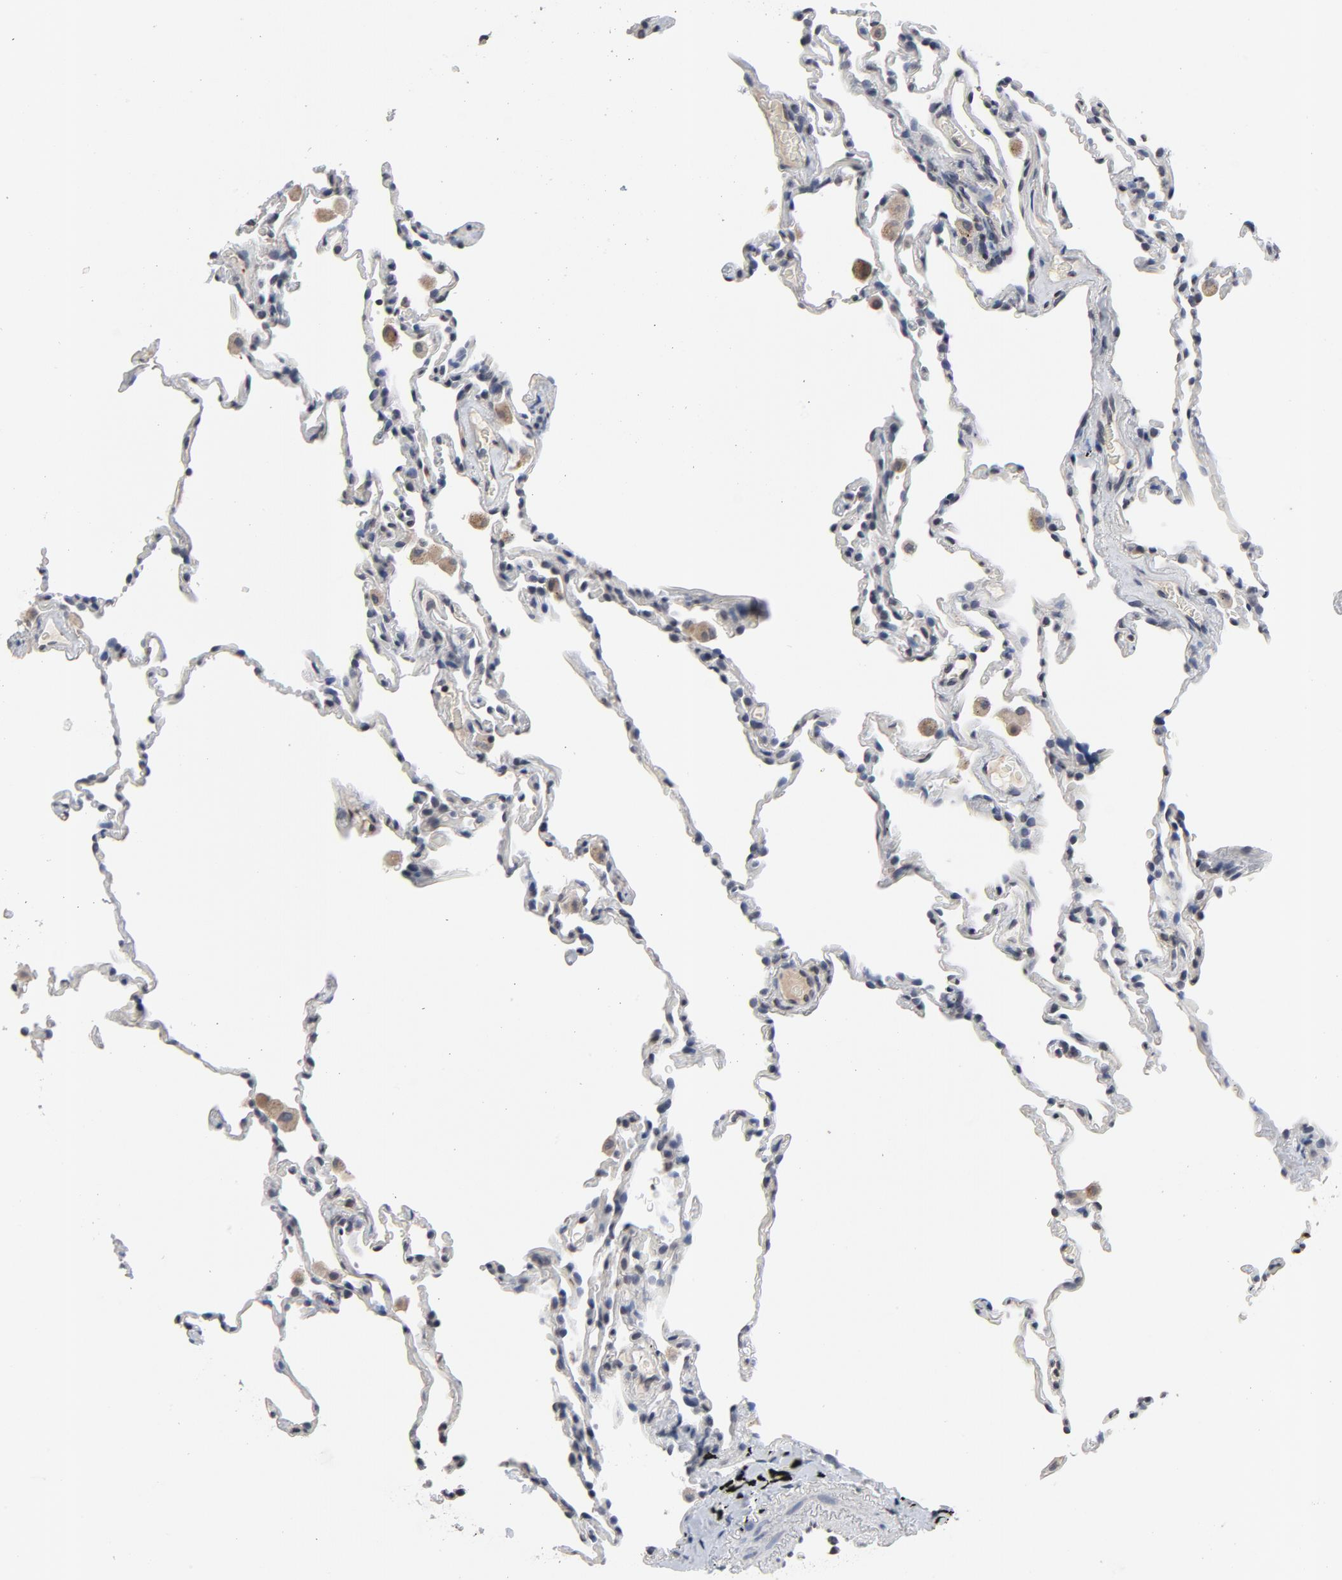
{"staining": {"intensity": "negative", "quantity": "none", "location": "none"}, "tissue": "lung", "cell_type": "Alveolar cells", "image_type": "normal", "snomed": [{"axis": "morphology", "description": "Normal tissue, NOS"}, {"axis": "morphology", "description": "Soft tissue tumor metastatic"}, {"axis": "topography", "description": "Lung"}], "caption": "Immunohistochemistry (IHC) photomicrograph of unremarkable lung: human lung stained with DAB (3,3'-diaminobenzidine) demonstrates no significant protein expression in alveolar cells. Brightfield microscopy of immunohistochemistry stained with DAB (3,3'-diaminobenzidine) (brown) and hematoxylin (blue), captured at high magnification.", "gene": "TCL1A", "patient": {"sex": "male", "age": 59}}